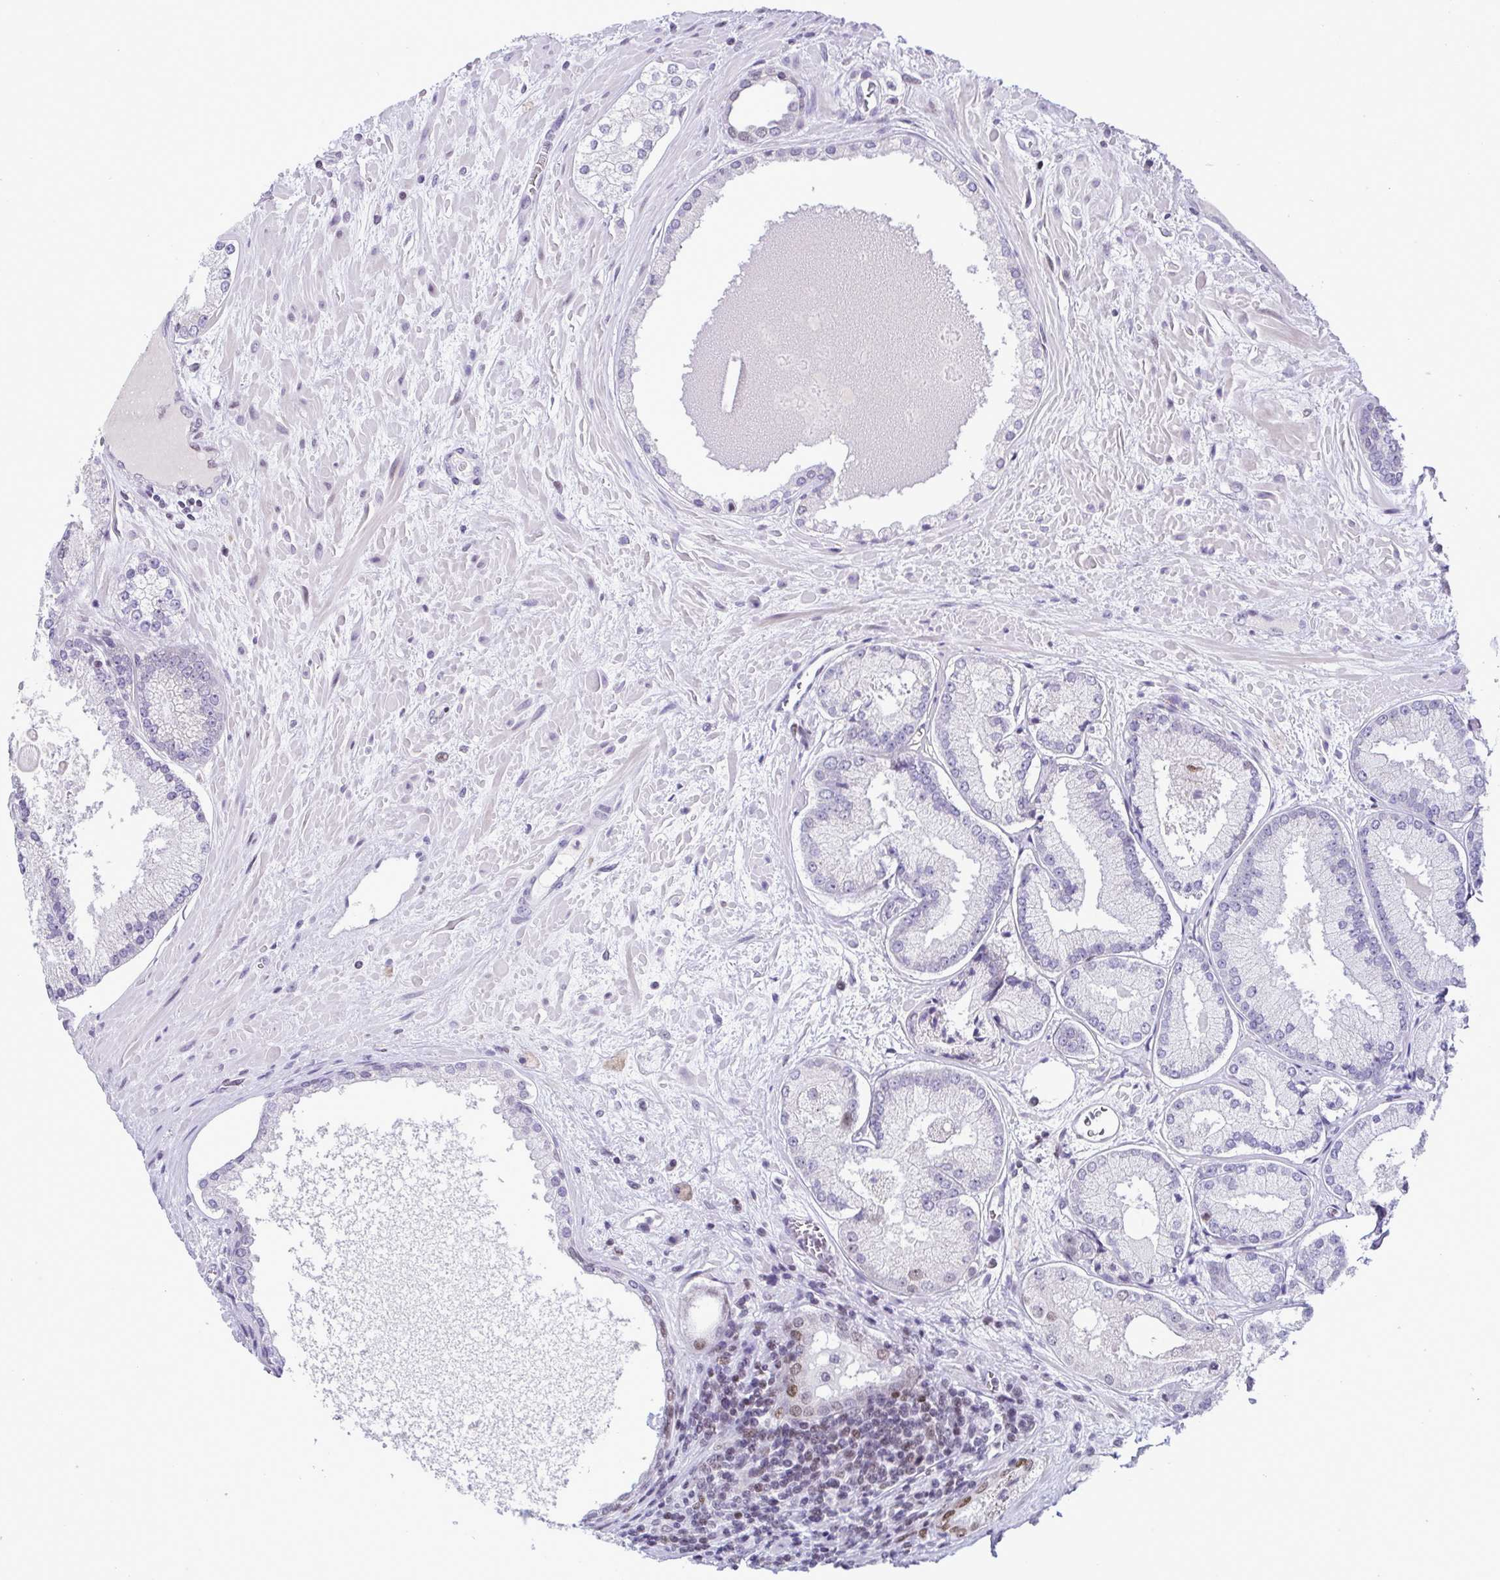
{"staining": {"intensity": "negative", "quantity": "none", "location": "none"}, "tissue": "prostate cancer", "cell_type": "Tumor cells", "image_type": "cancer", "snomed": [{"axis": "morphology", "description": "Adenocarcinoma, High grade"}, {"axis": "topography", "description": "Prostate"}], "caption": "Immunohistochemistry (IHC) image of neoplastic tissue: human prostate high-grade adenocarcinoma stained with DAB shows no significant protein positivity in tumor cells.", "gene": "IRF1", "patient": {"sex": "male", "age": 73}}